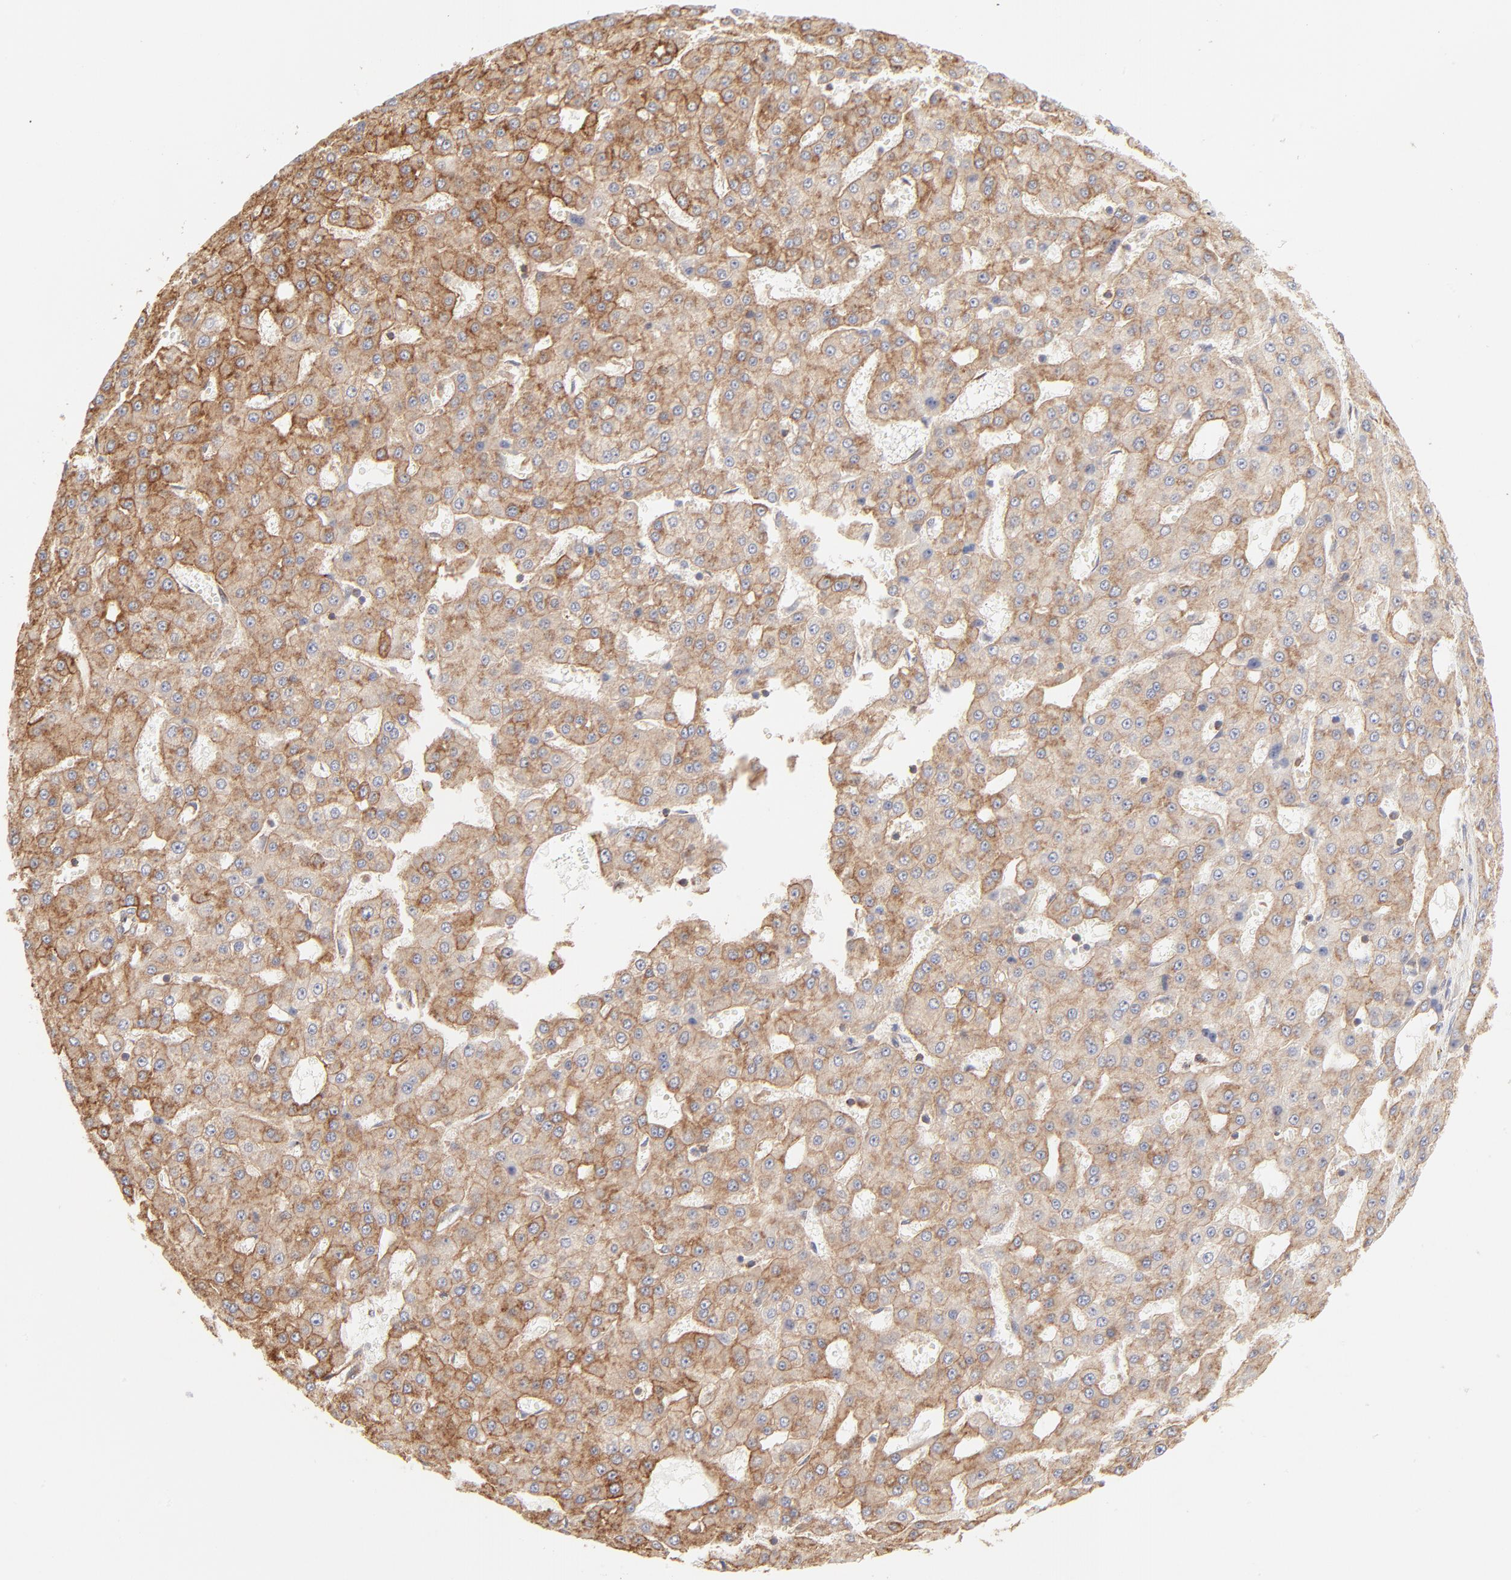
{"staining": {"intensity": "moderate", "quantity": ">75%", "location": "cytoplasmic/membranous"}, "tissue": "liver cancer", "cell_type": "Tumor cells", "image_type": "cancer", "snomed": [{"axis": "morphology", "description": "Carcinoma, Hepatocellular, NOS"}, {"axis": "topography", "description": "Liver"}], "caption": "Human liver cancer stained with a brown dye demonstrates moderate cytoplasmic/membranous positive positivity in approximately >75% of tumor cells.", "gene": "CLTB", "patient": {"sex": "male", "age": 47}}